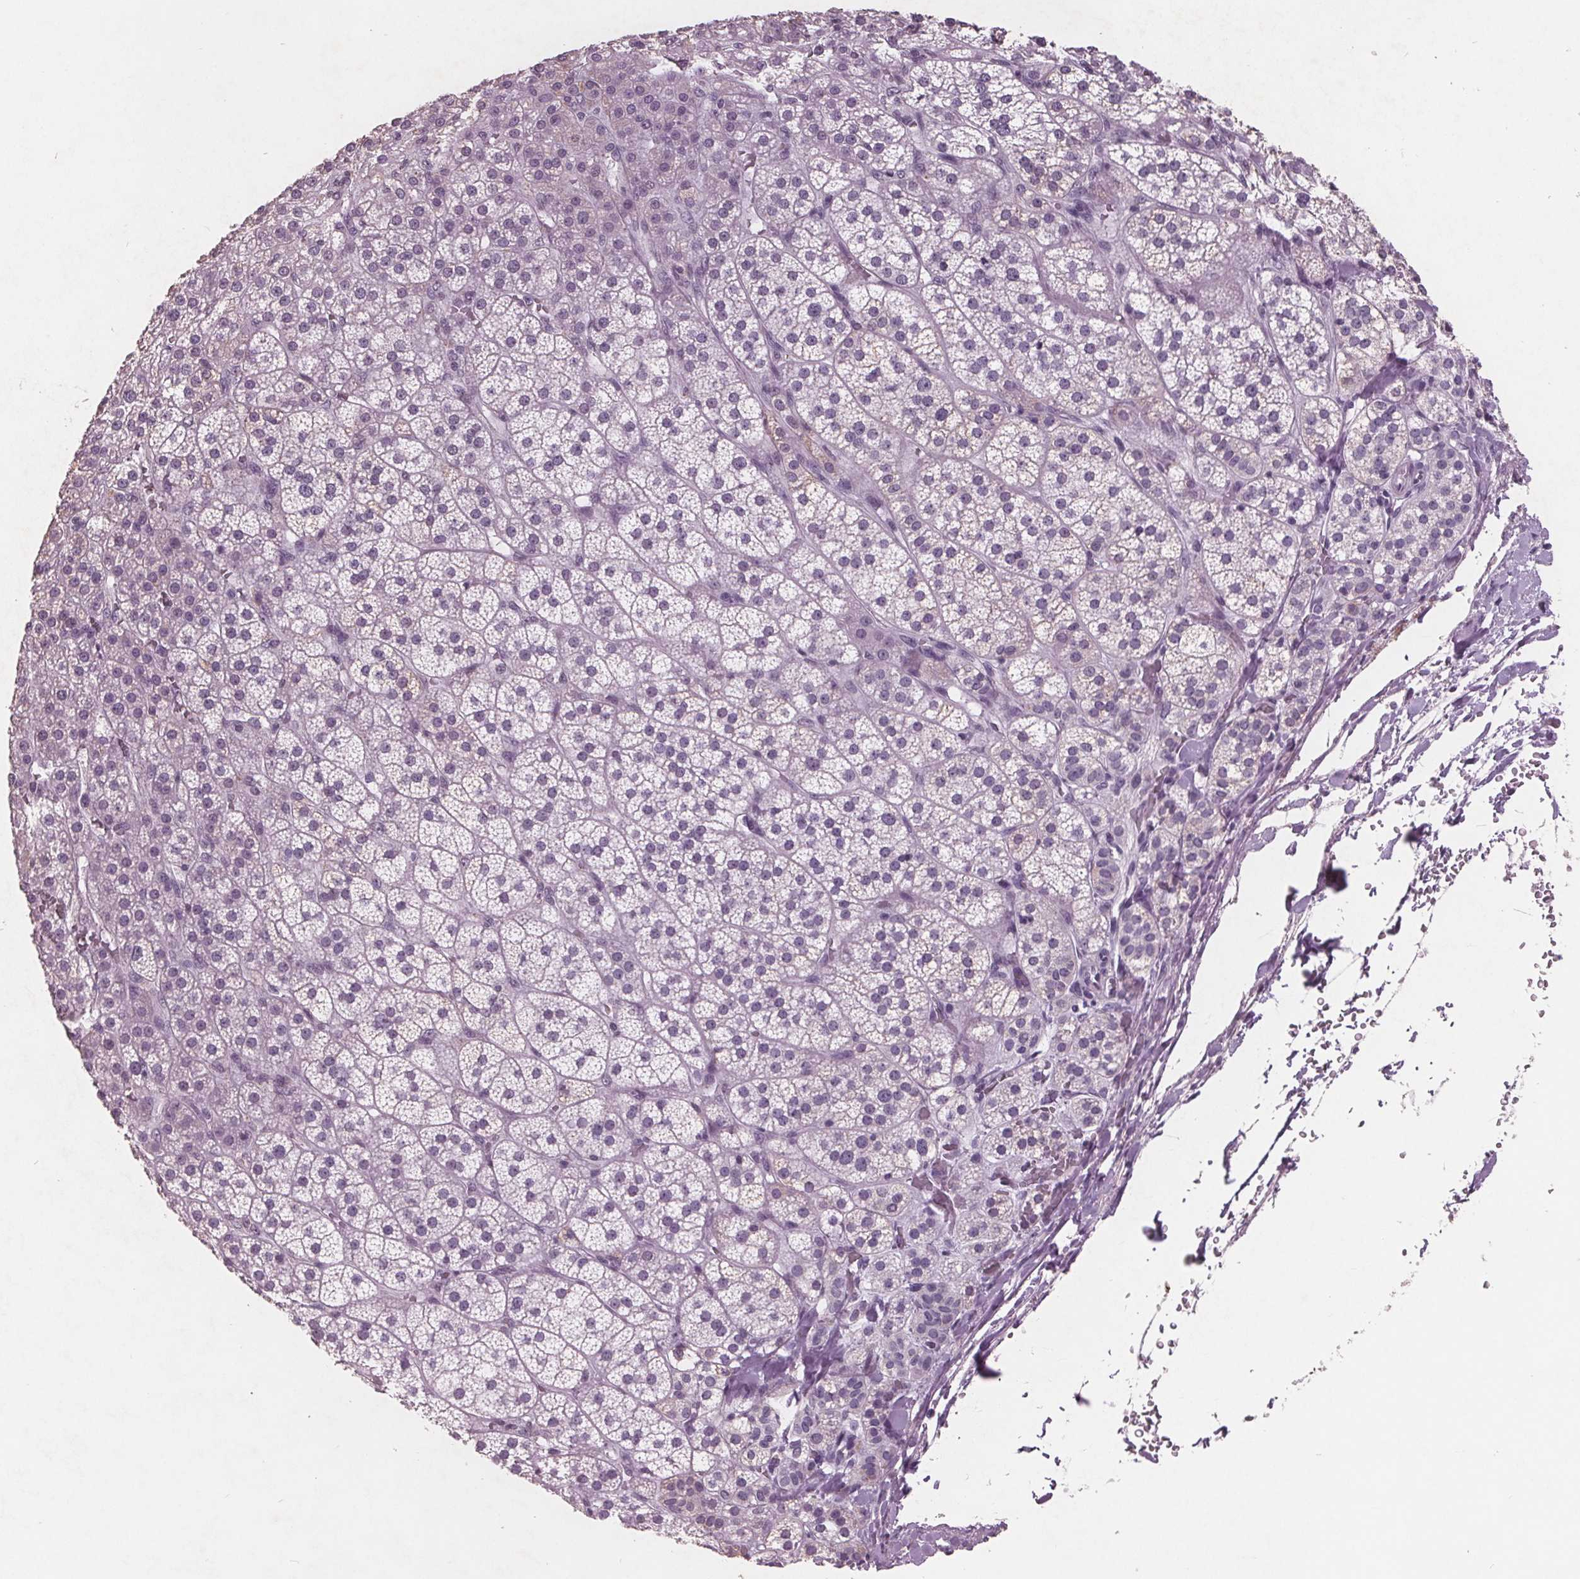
{"staining": {"intensity": "negative", "quantity": "none", "location": "none"}, "tissue": "adrenal gland", "cell_type": "Glandular cells", "image_type": "normal", "snomed": [{"axis": "morphology", "description": "Normal tissue, NOS"}, {"axis": "topography", "description": "Adrenal gland"}], "caption": "DAB (3,3'-diaminobenzidine) immunohistochemical staining of benign human adrenal gland displays no significant staining in glandular cells.", "gene": "PTPN14", "patient": {"sex": "female", "age": 60}}